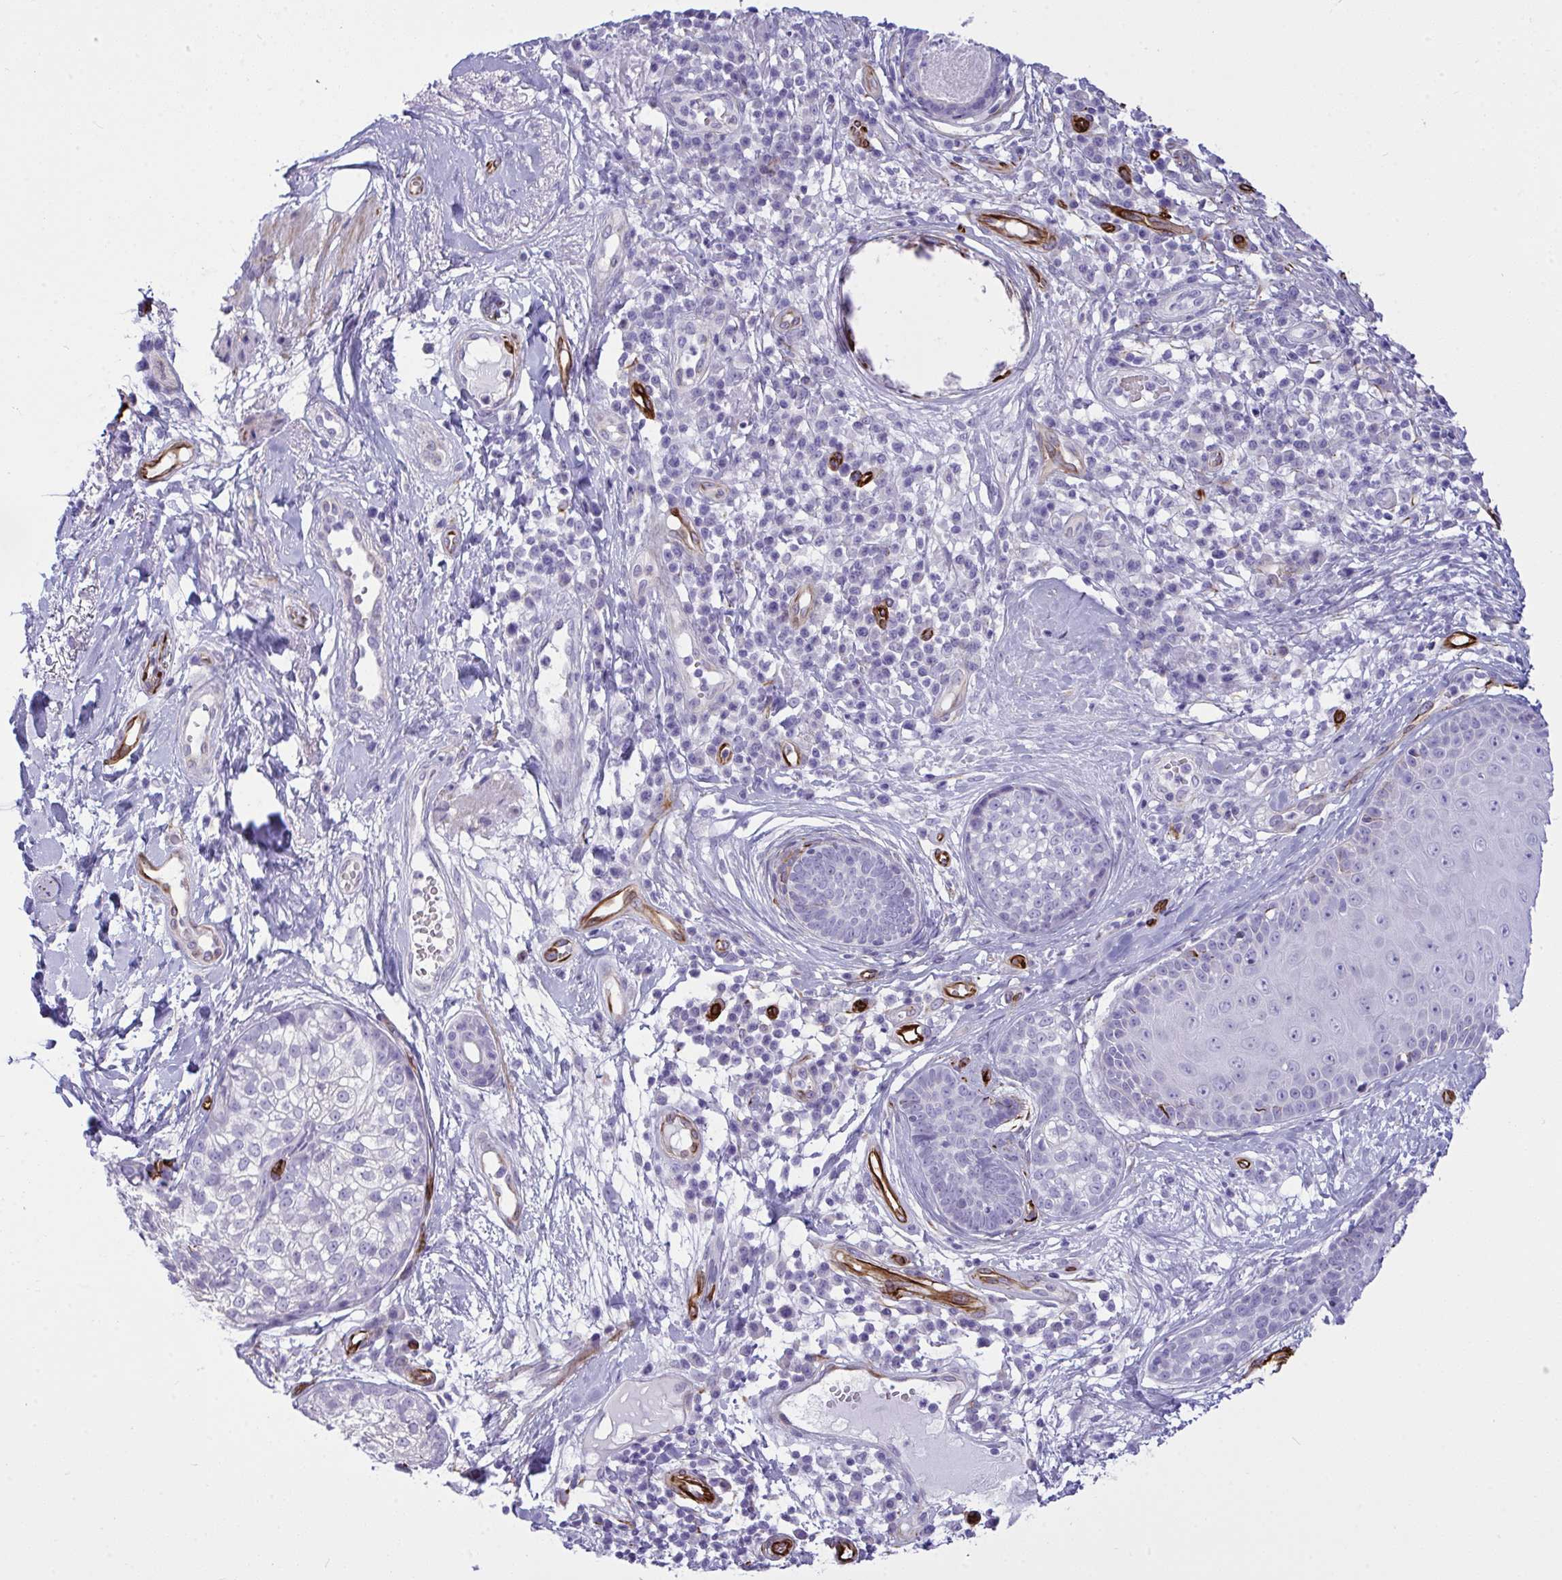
{"staining": {"intensity": "negative", "quantity": "none", "location": "none"}, "tissue": "skin cancer", "cell_type": "Tumor cells", "image_type": "cancer", "snomed": [{"axis": "morphology", "description": "Basal cell carcinoma"}, {"axis": "topography", "description": "Skin"}], "caption": "DAB (3,3'-diaminobenzidine) immunohistochemical staining of skin cancer demonstrates no significant expression in tumor cells.", "gene": "SLC35B1", "patient": {"sex": "female", "age": 89}}